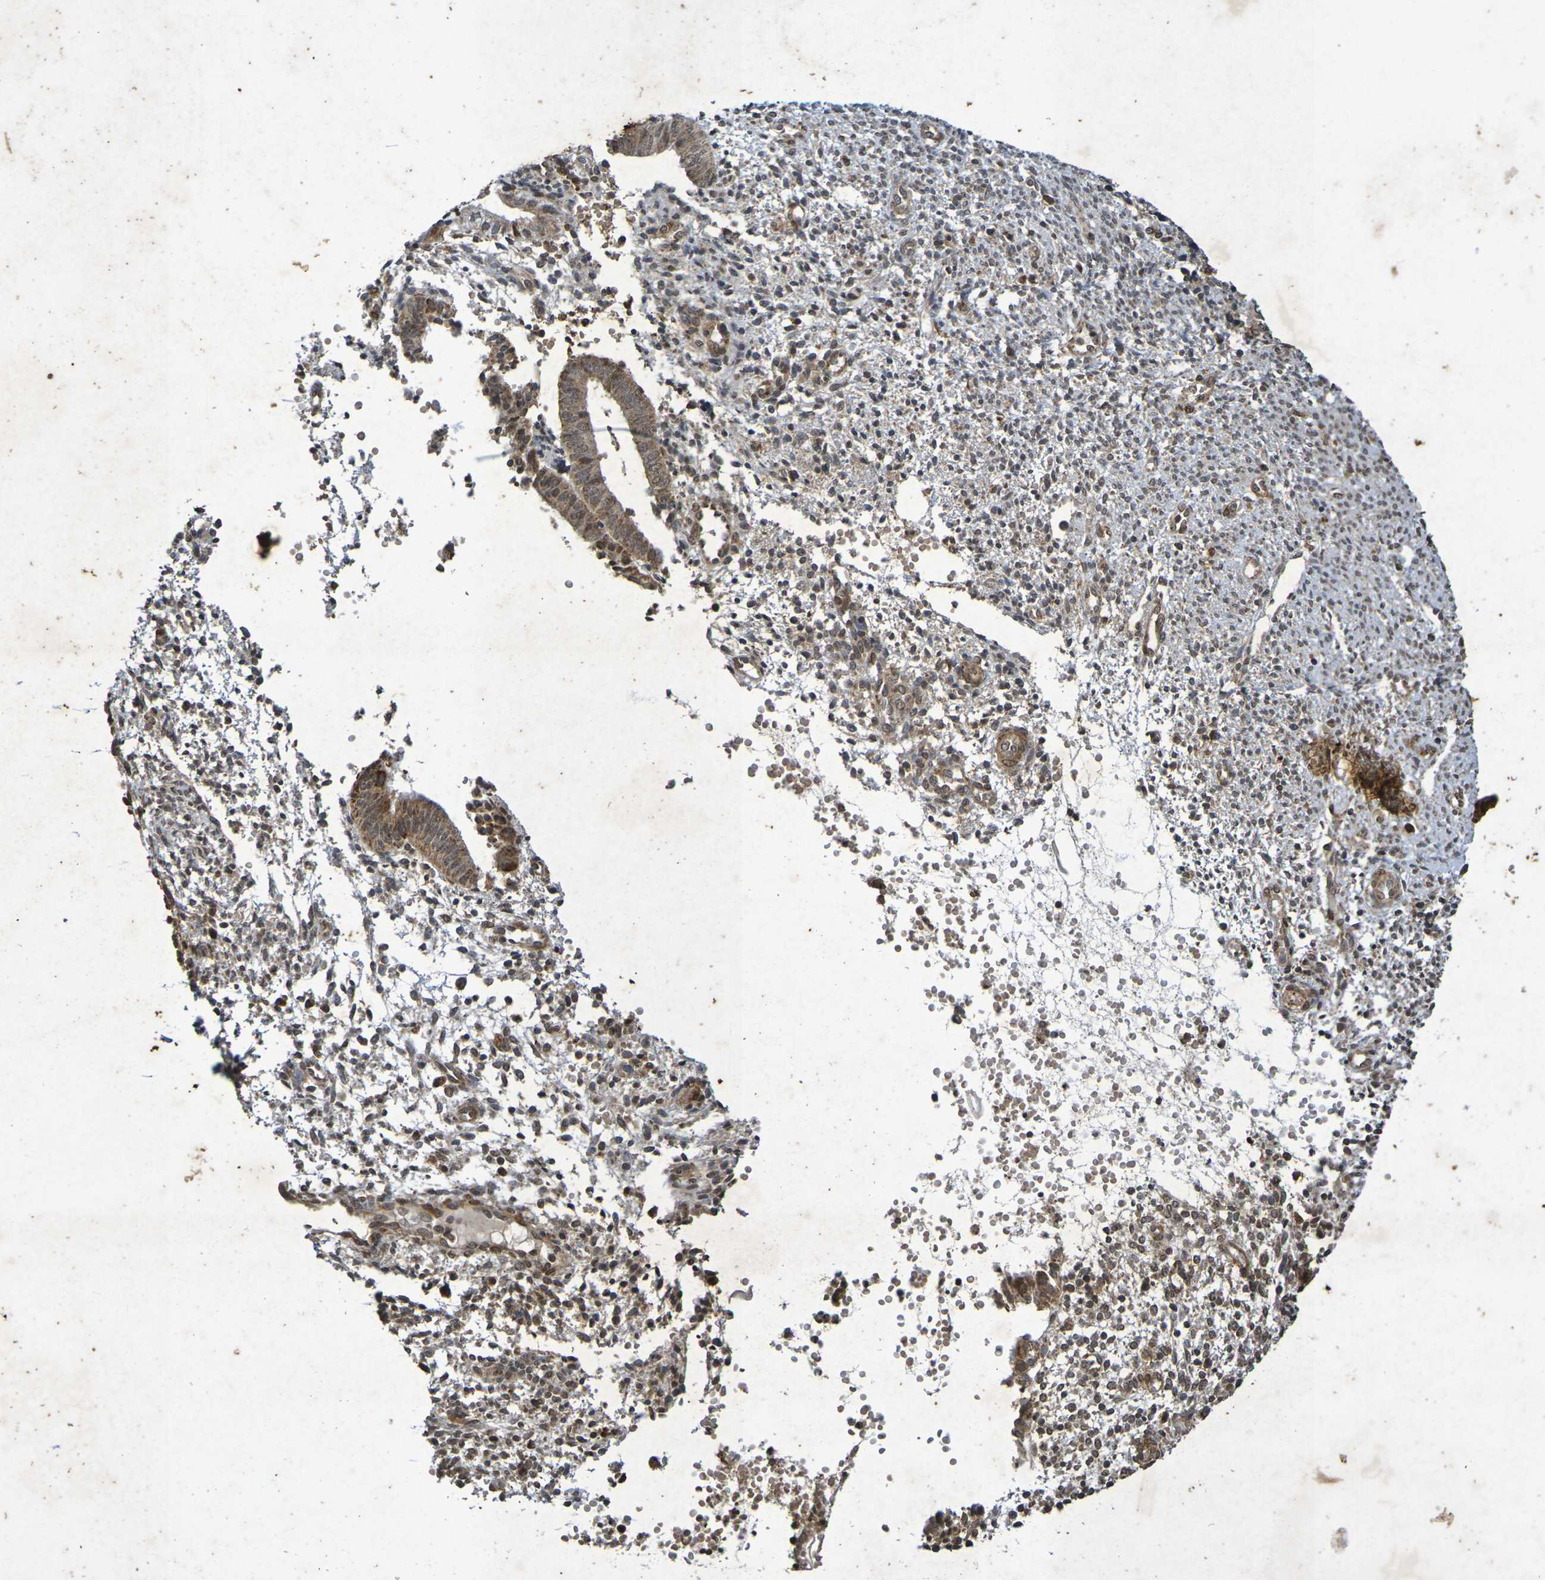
{"staining": {"intensity": "moderate", "quantity": "25%-75%", "location": "cytoplasmic/membranous,nuclear"}, "tissue": "endometrium", "cell_type": "Cells in endometrial stroma", "image_type": "normal", "snomed": [{"axis": "morphology", "description": "Normal tissue, NOS"}, {"axis": "topography", "description": "Endometrium"}], "caption": "IHC (DAB) staining of benign human endometrium displays moderate cytoplasmic/membranous,nuclear protein expression in about 25%-75% of cells in endometrial stroma.", "gene": "GUCY1A2", "patient": {"sex": "female", "age": 35}}